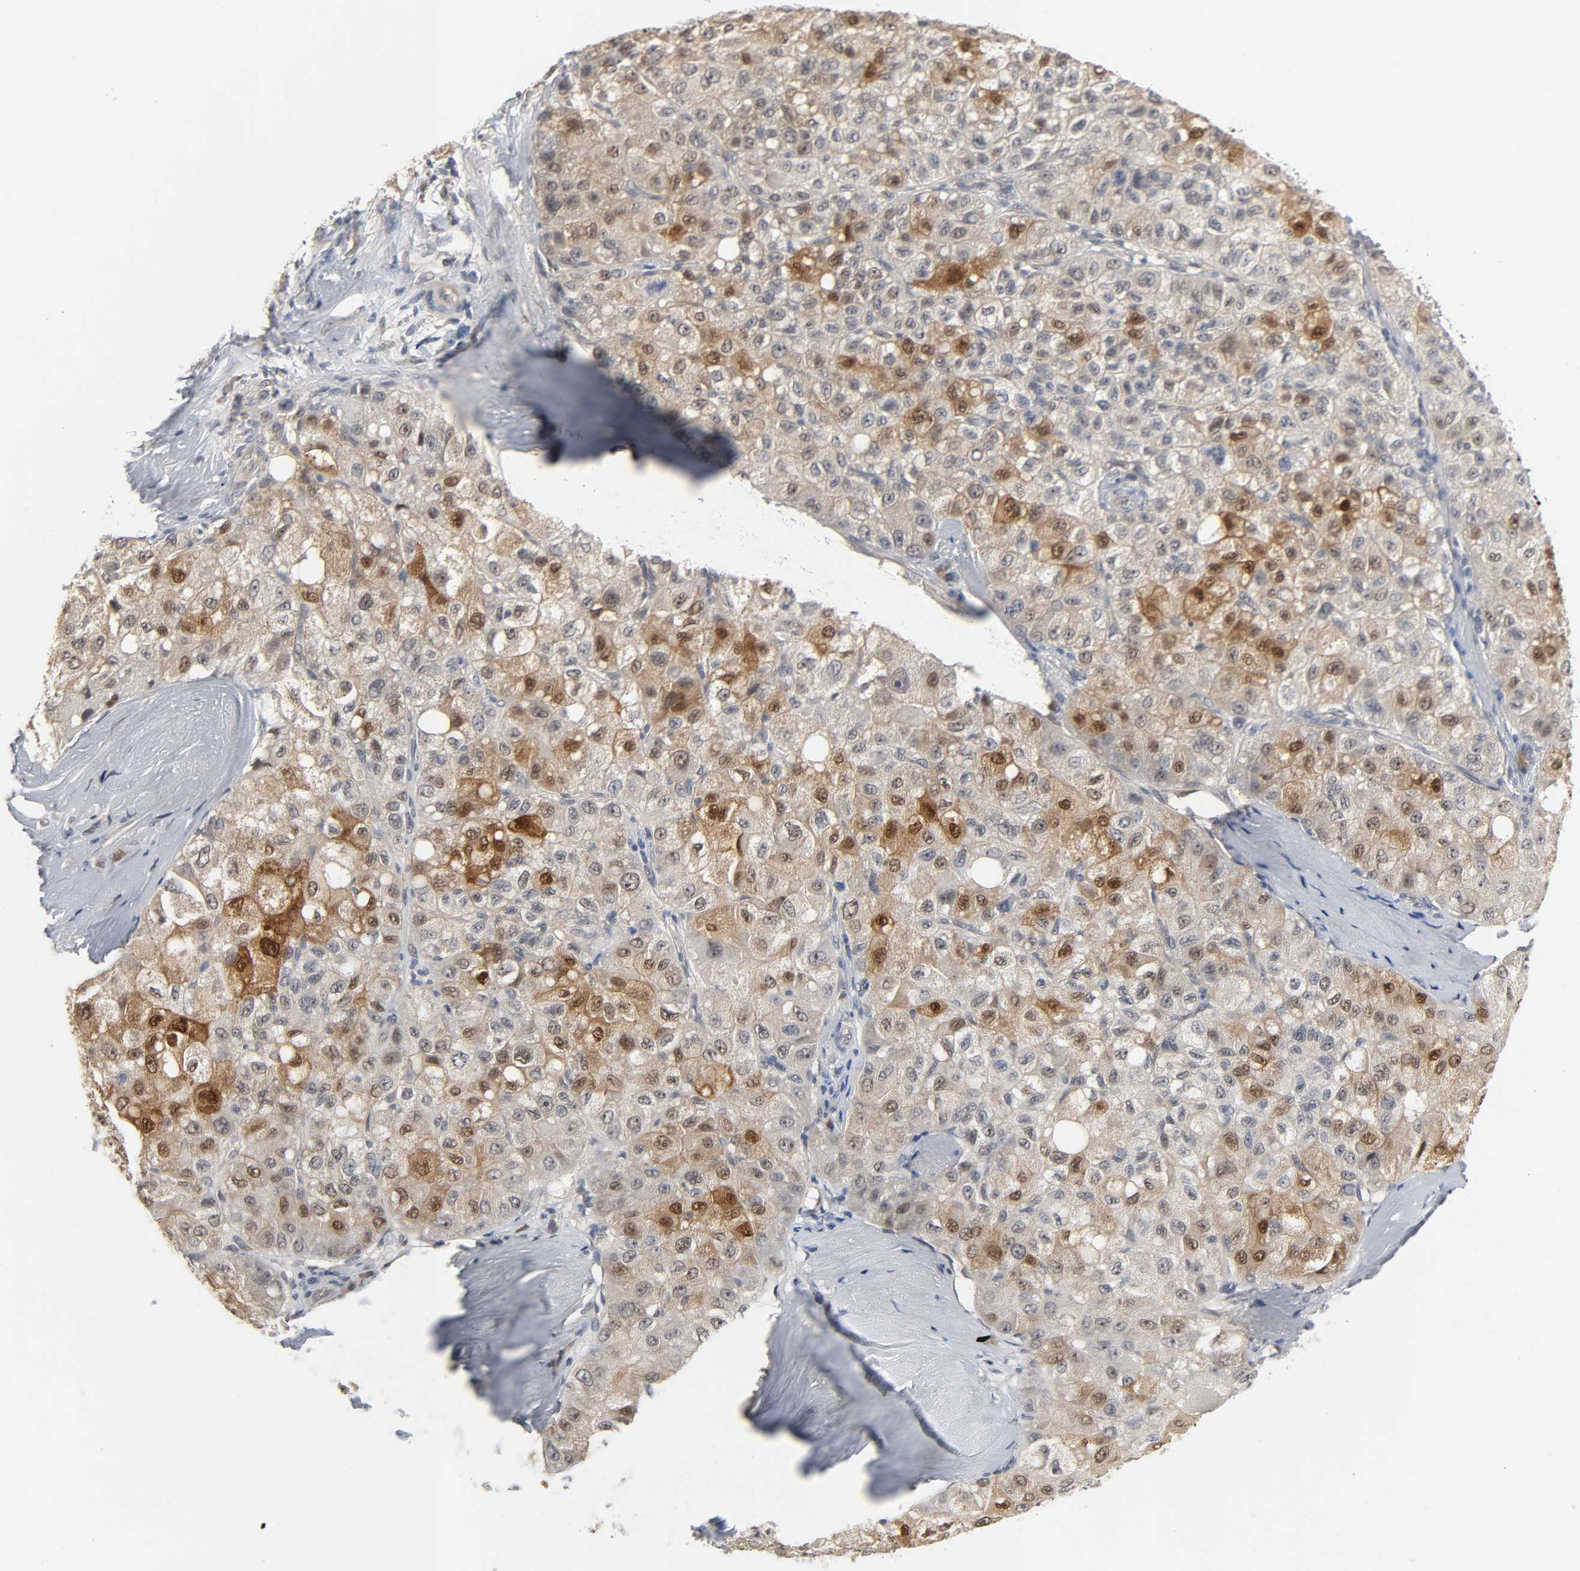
{"staining": {"intensity": "moderate", "quantity": "25%-75%", "location": "cytoplasmic/membranous"}, "tissue": "liver cancer", "cell_type": "Tumor cells", "image_type": "cancer", "snomed": [{"axis": "morphology", "description": "Carcinoma, Hepatocellular, NOS"}, {"axis": "topography", "description": "Liver"}], "caption": "This is an image of immunohistochemistry staining of liver hepatocellular carcinoma, which shows moderate staining in the cytoplasmic/membranous of tumor cells.", "gene": "ACSS2", "patient": {"sex": "male", "age": 80}}